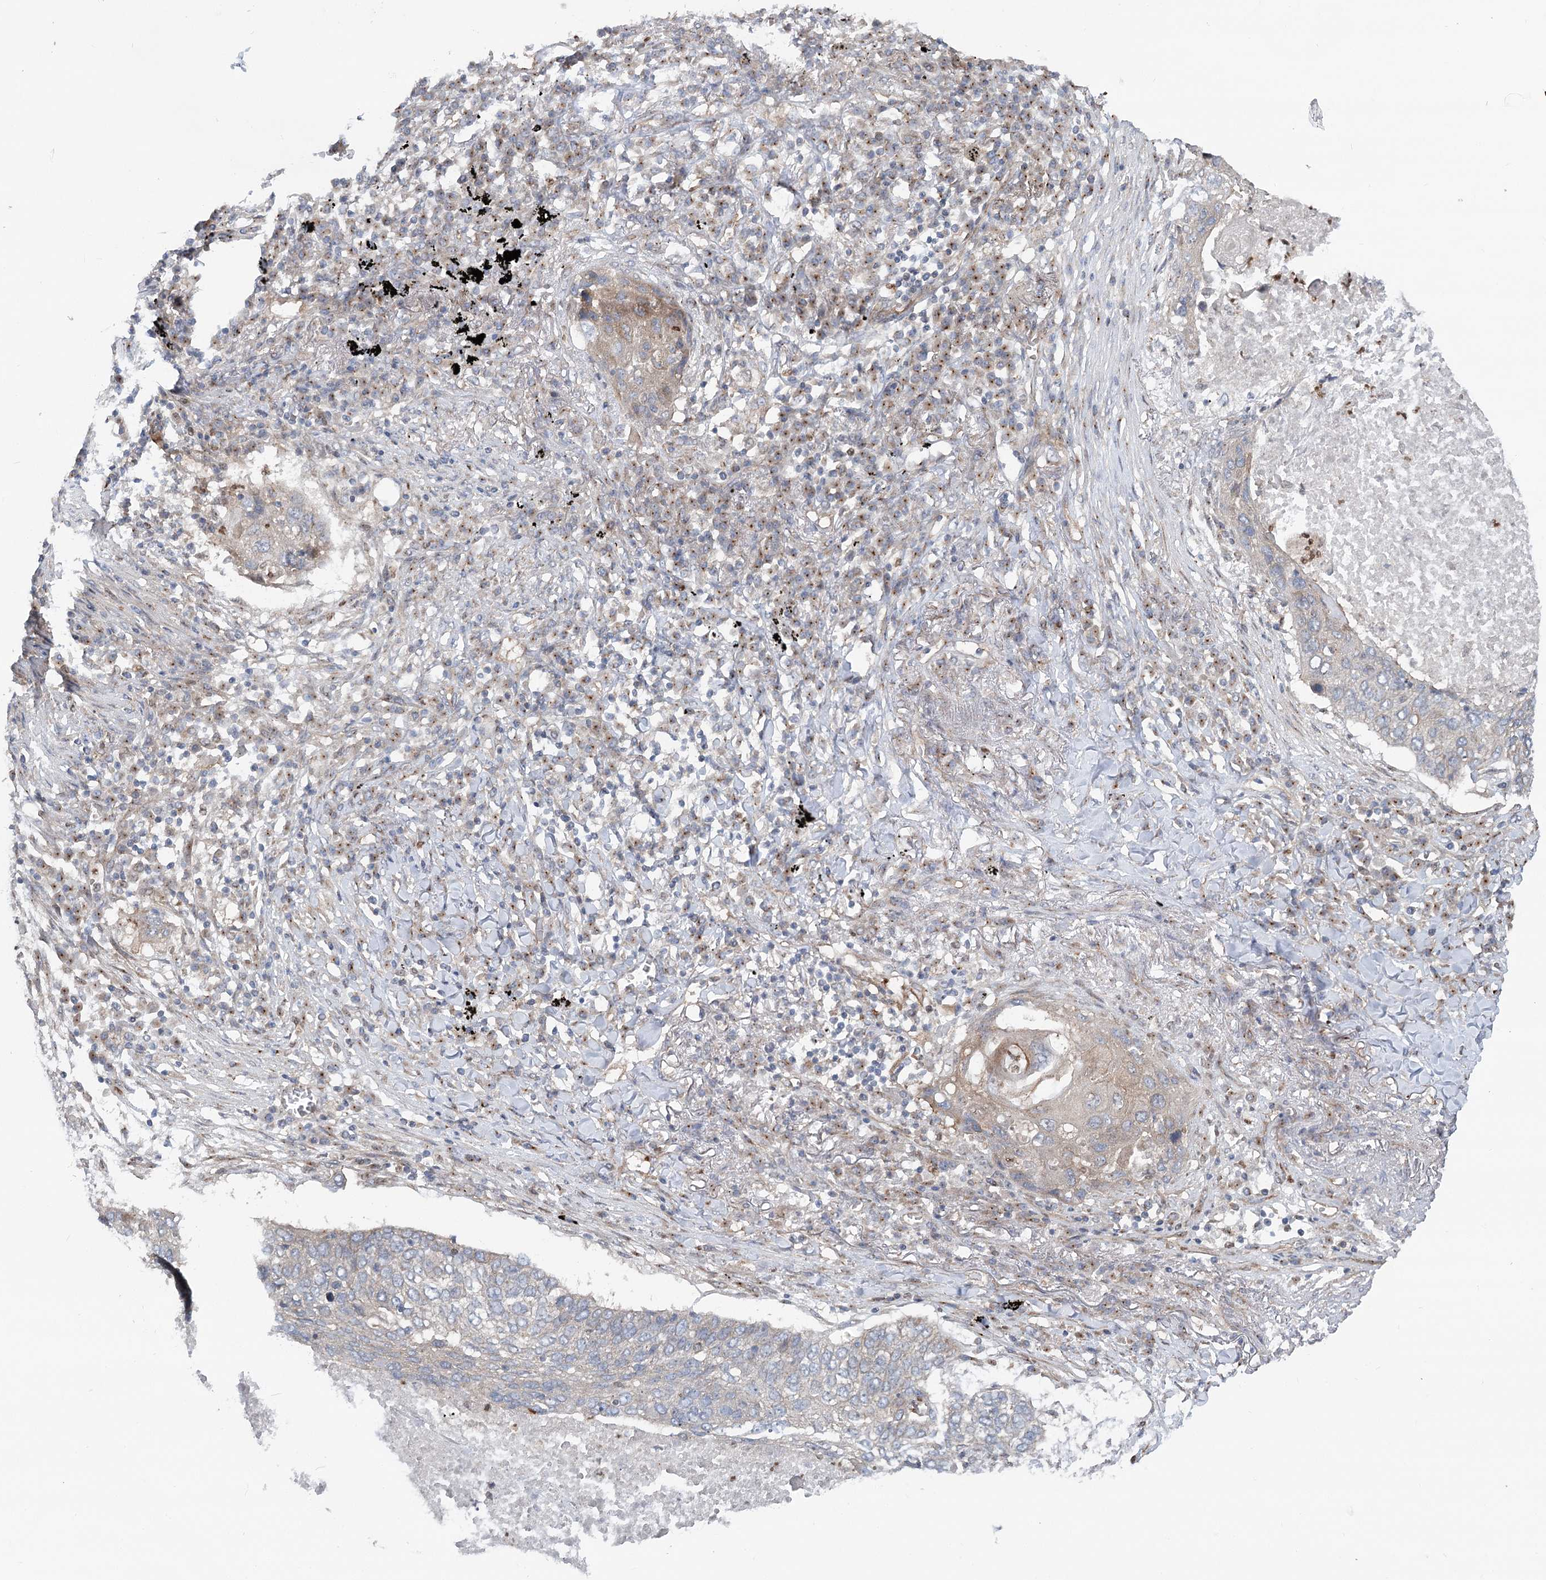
{"staining": {"intensity": "weak", "quantity": "<25%", "location": "cytoplasmic/membranous"}, "tissue": "lung cancer", "cell_type": "Tumor cells", "image_type": "cancer", "snomed": [{"axis": "morphology", "description": "Squamous cell carcinoma, NOS"}, {"axis": "topography", "description": "Lung"}], "caption": "IHC of lung cancer (squamous cell carcinoma) exhibits no staining in tumor cells. (Stains: DAB (3,3'-diaminobenzidine) immunohistochemistry (IHC) with hematoxylin counter stain, Microscopy: brightfield microscopy at high magnification).", "gene": "SCN11A", "patient": {"sex": "female", "age": 63}}